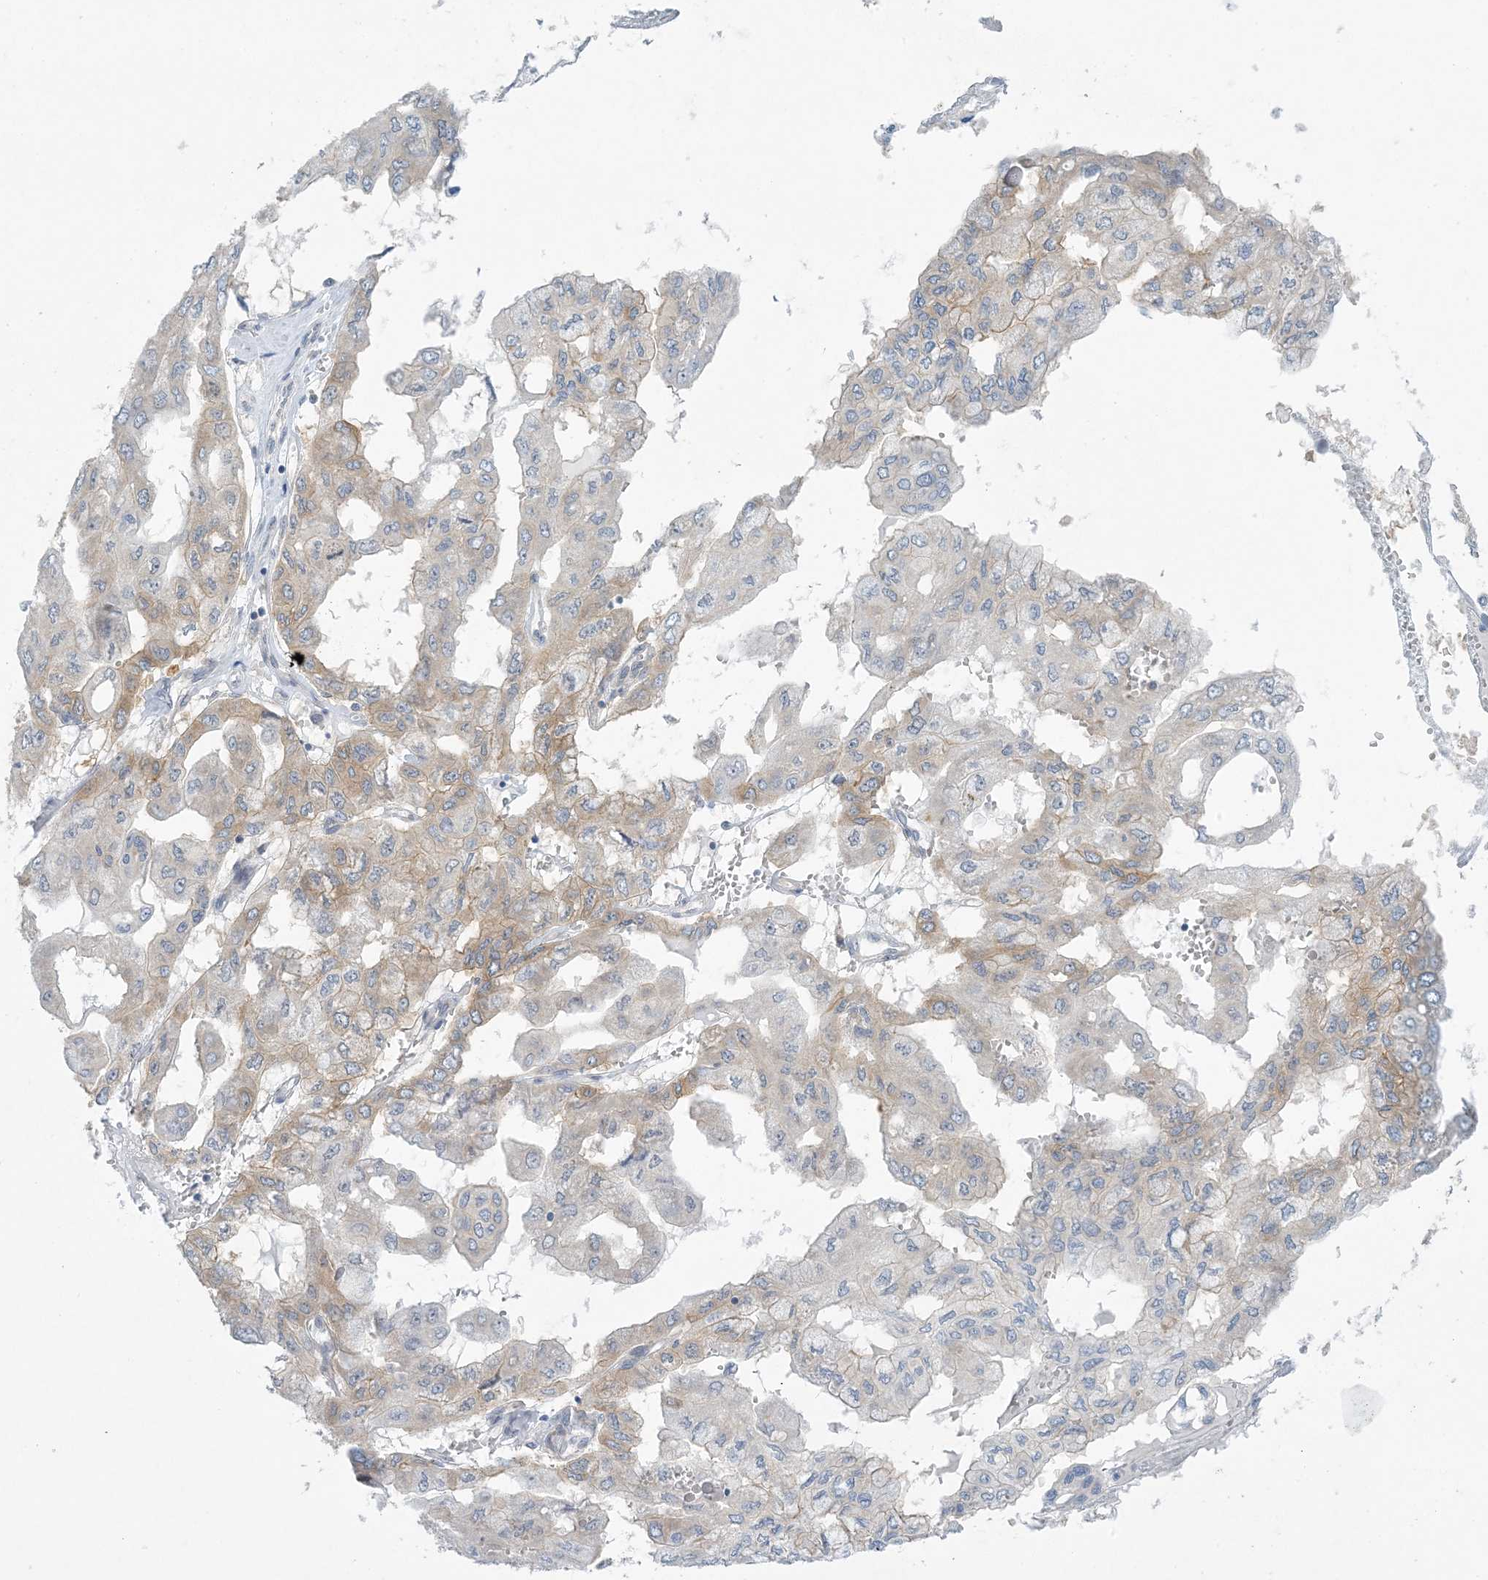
{"staining": {"intensity": "moderate", "quantity": "<25%", "location": "cytoplasmic/membranous"}, "tissue": "pancreatic cancer", "cell_type": "Tumor cells", "image_type": "cancer", "snomed": [{"axis": "morphology", "description": "Adenocarcinoma, NOS"}, {"axis": "topography", "description": "Pancreas"}], "caption": "Immunohistochemical staining of pancreatic adenocarcinoma displays moderate cytoplasmic/membranous protein staining in approximately <25% of tumor cells.", "gene": "SCN3A", "patient": {"sex": "male", "age": 51}}